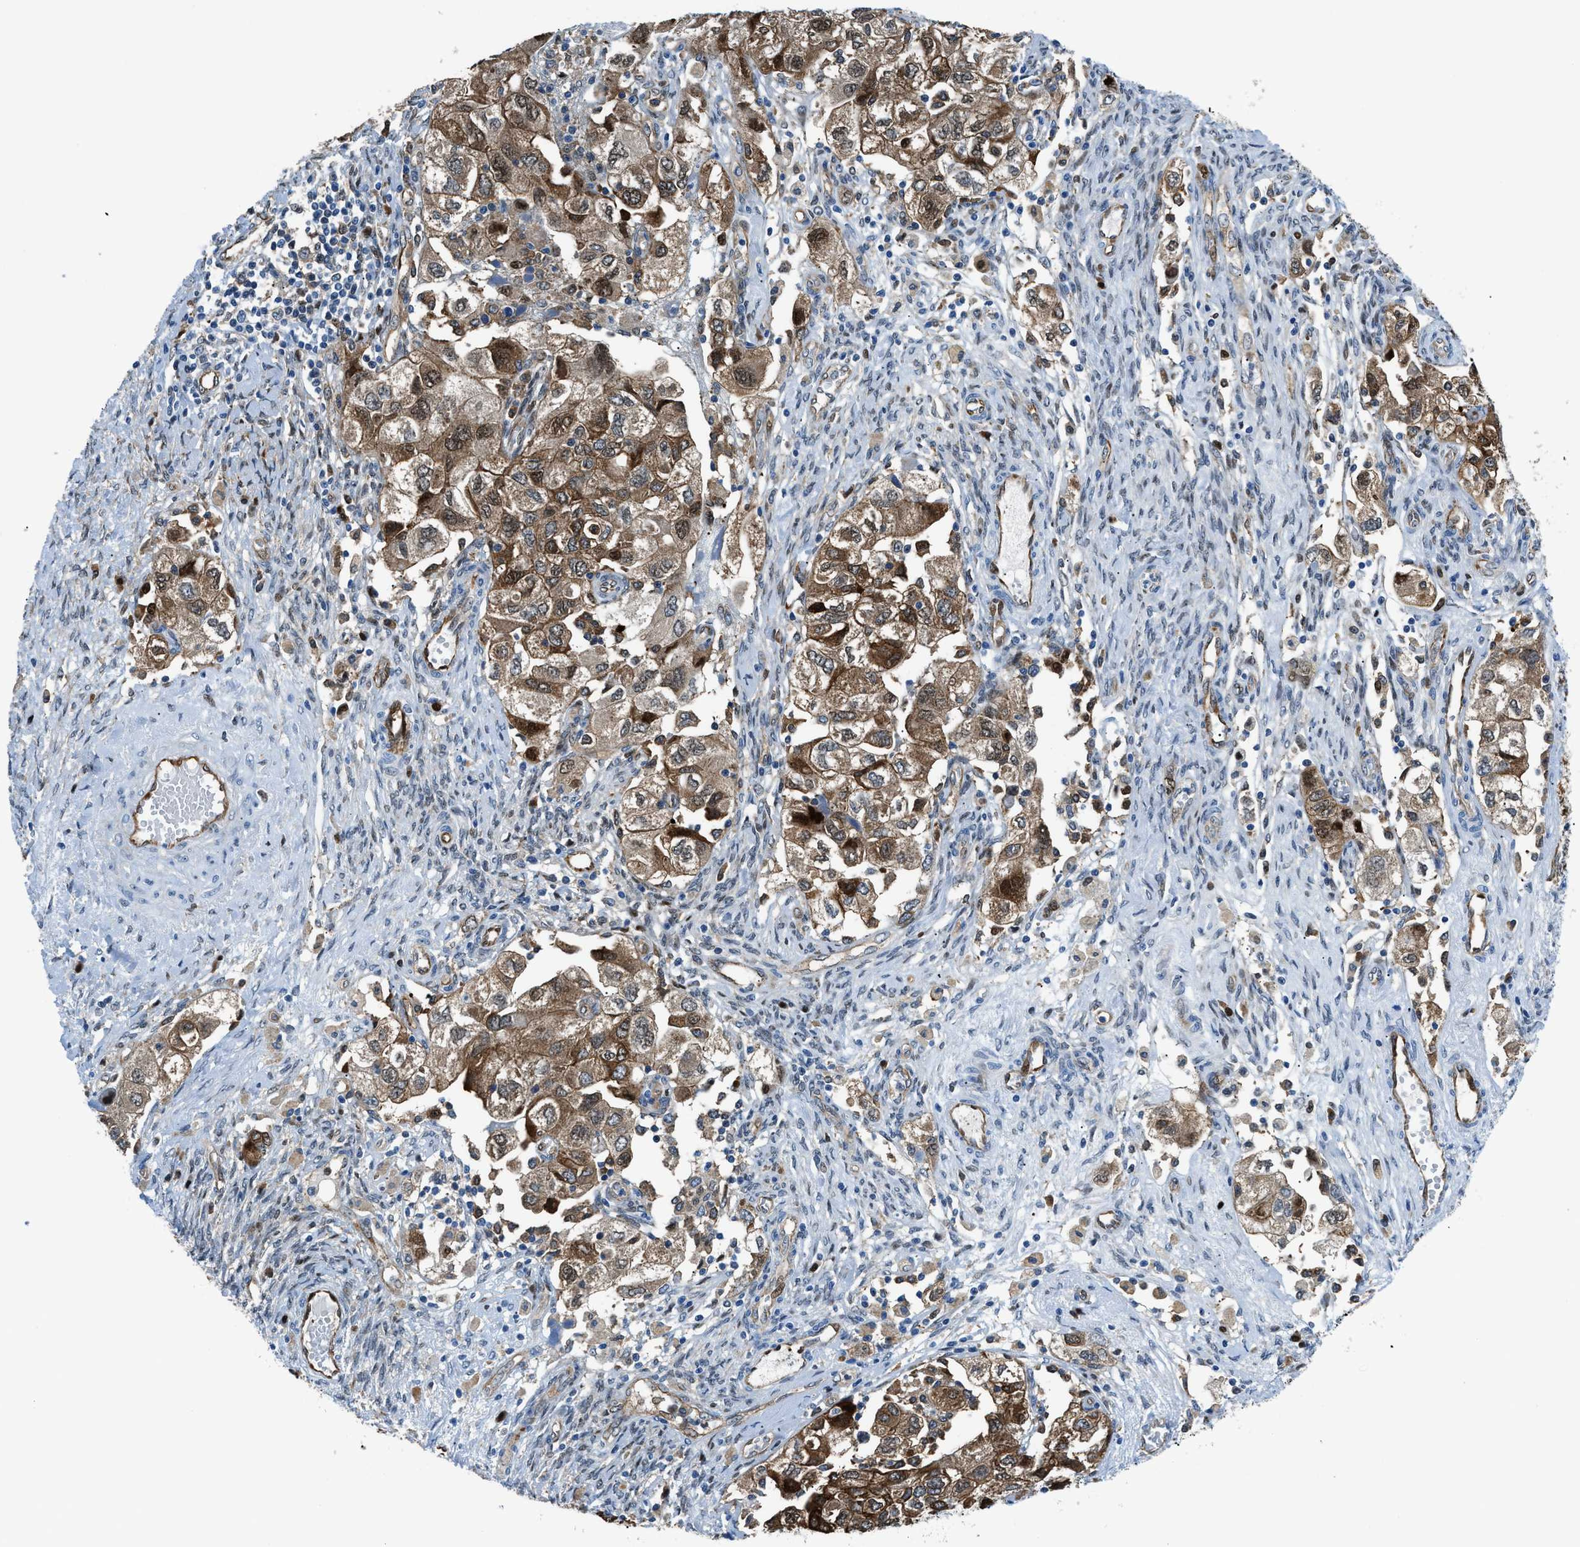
{"staining": {"intensity": "strong", "quantity": ">75%", "location": "cytoplasmic/membranous,nuclear"}, "tissue": "ovarian cancer", "cell_type": "Tumor cells", "image_type": "cancer", "snomed": [{"axis": "morphology", "description": "Carcinoma, NOS"}, {"axis": "morphology", "description": "Cystadenocarcinoma, serous, NOS"}, {"axis": "topography", "description": "Ovary"}], "caption": "Protein staining exhibits strong cytoplasmic/membranous and nuclear expression in about >75% of tumor cells in ovarian cancer. (Stains: DAB (3,3'-diaminobenzidine) in brown, nuclei in blue, Microscopy: brightfield microscopy at high magnification).", "gene": "YWHAE", "patient": {"sex": "female", "age": 69}}